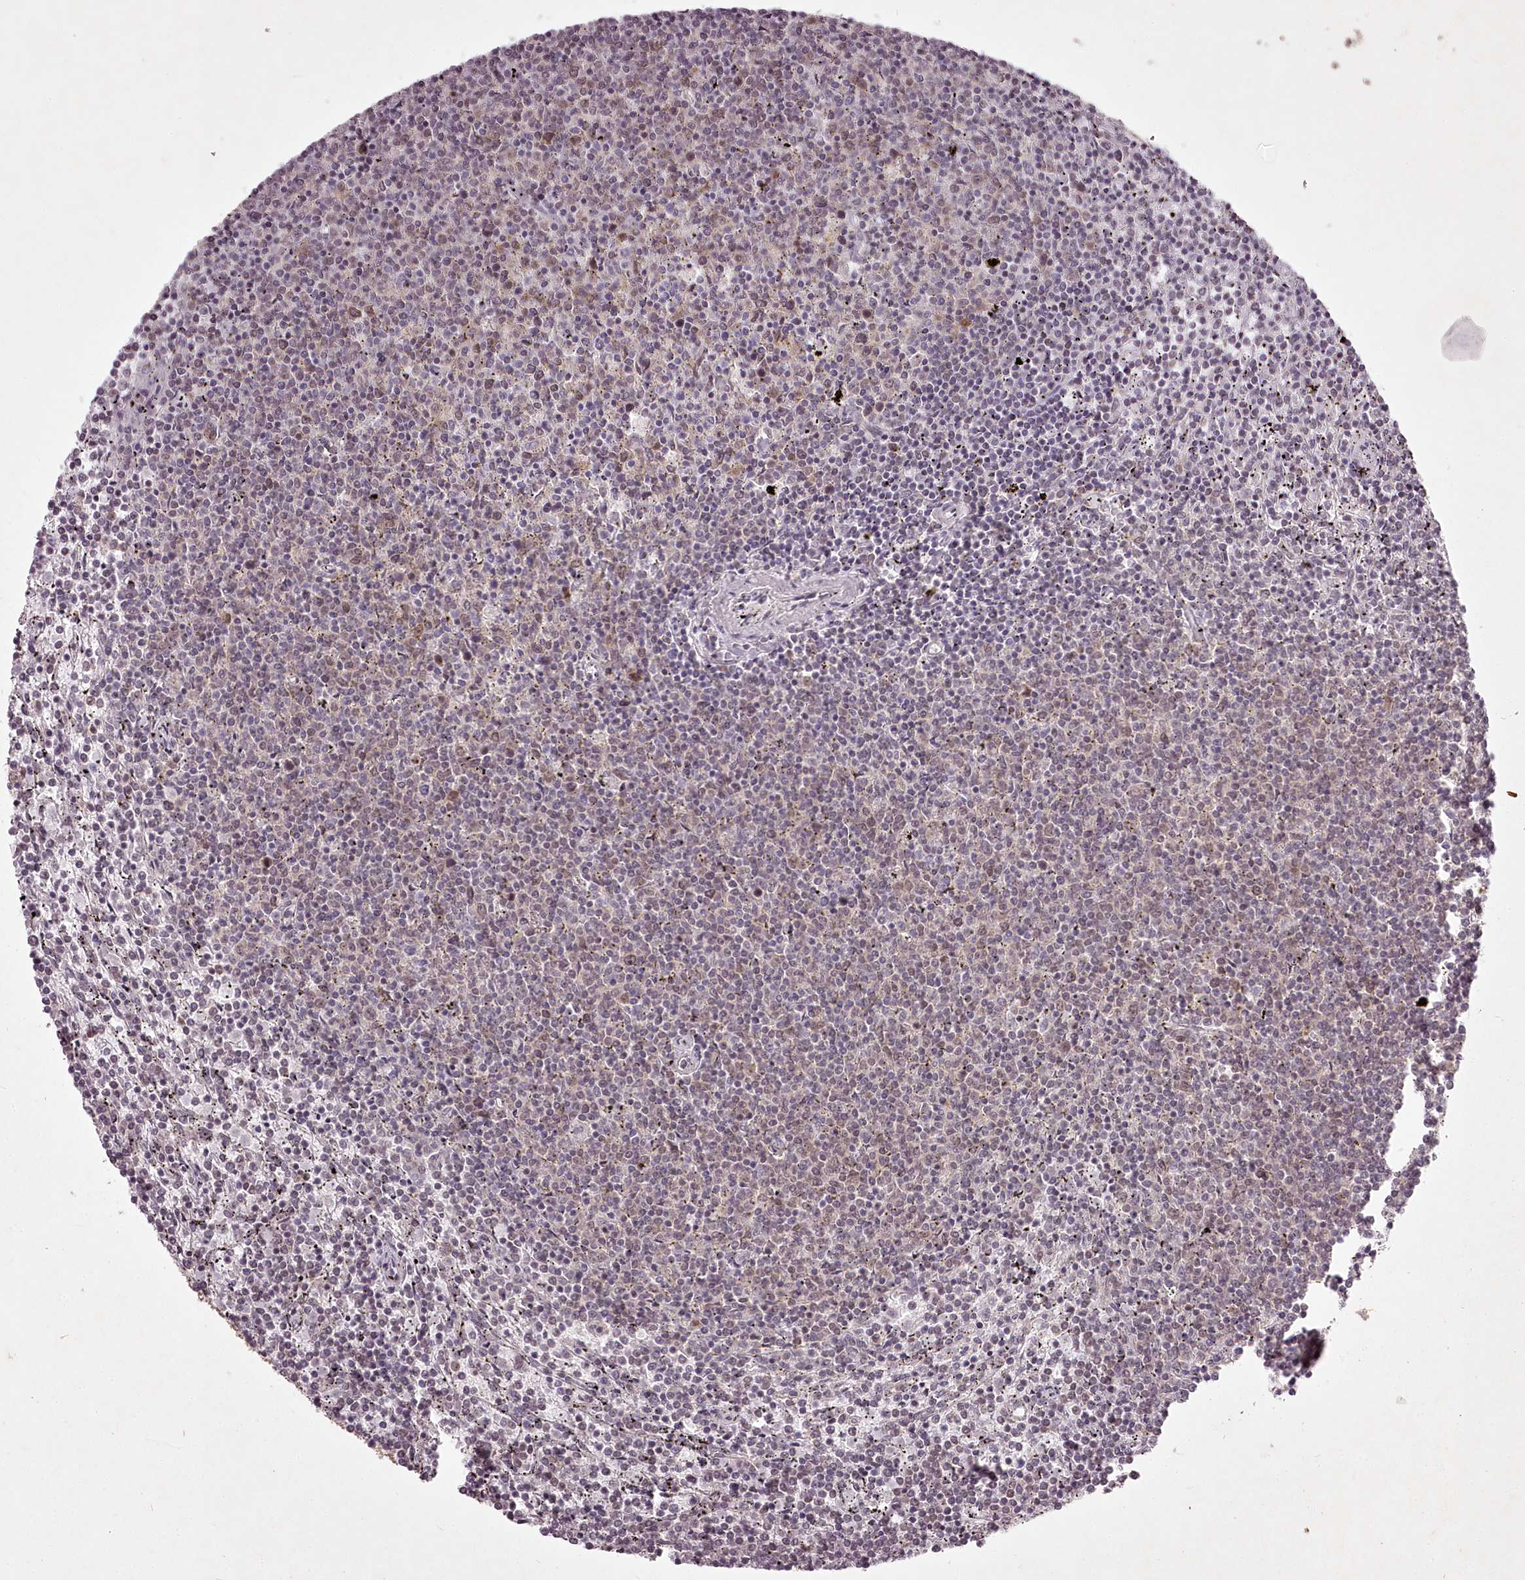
{"staining": {"intensity": "weak", "quantity": "25%-75%", "location": "cytoplasmic/membranous"}, "tissue": "lymphoma", "cell_type": "Tumor cells", "image_type": "cancer", "snomed": [{"axis": "morphology", "description": "Malignant lymphoma, non-Hodgkin's type, Low grade"}, {"axis": "topography", "description": "Spleen"}], "caption": "This is an image of IHC staining of lymphoma, which shows weak expression in the cytoplasmic/membranous of tumor cells.", "gene": "CHCHD2", "patient": {"sex": "female", "age": 50}}